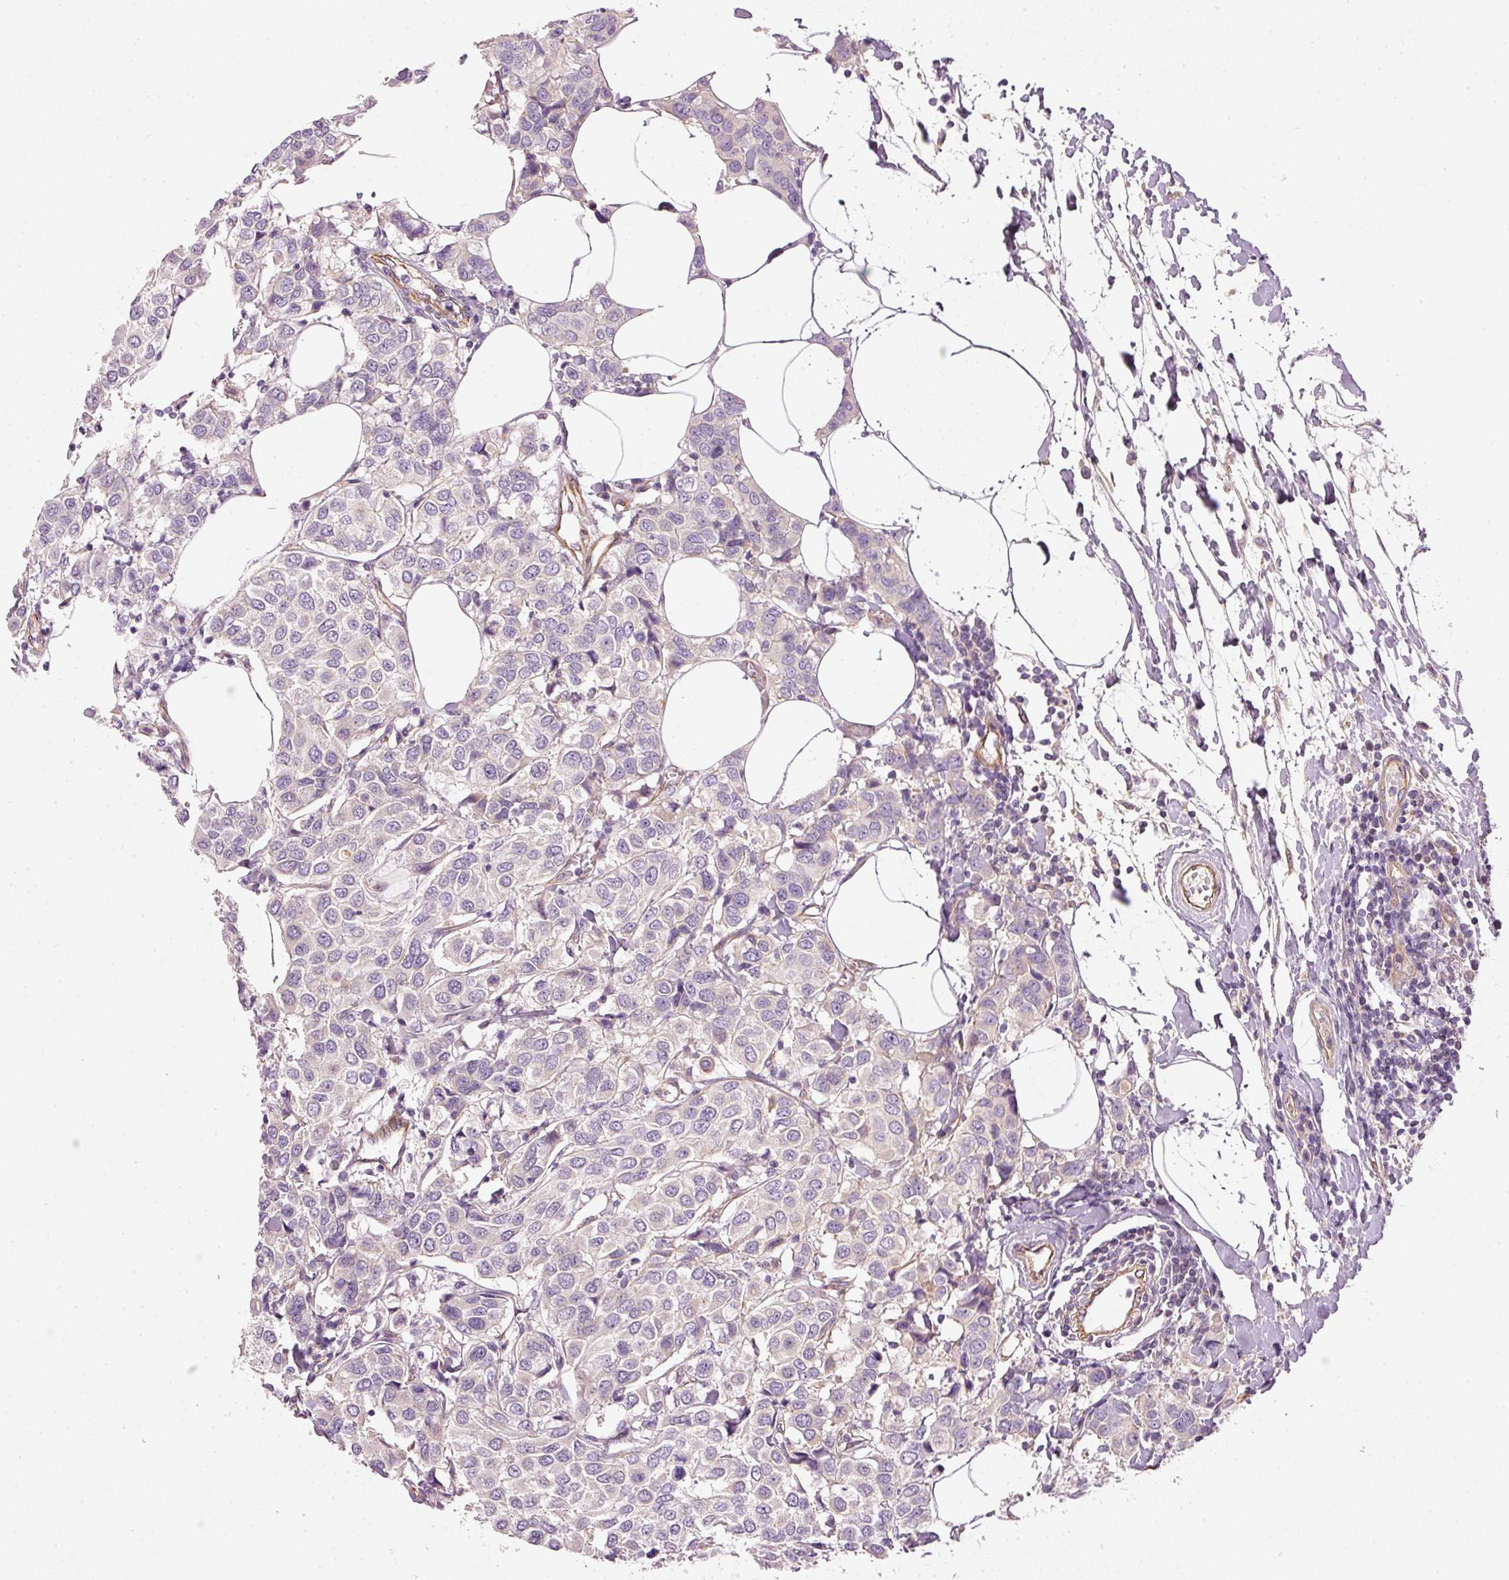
{"staining": {"intensity": "negative", "quantity": "none", "location": "none"}, "tissue": "breast cancer", "cell_type": "Tumor cells", "image_type": "cancer", "snomed": [{"axis": "morphology", "description": "Duct carcinoma"}, {"axis": "topography", "description": "Breast"}], "caption": "This is an immunohistochemistry micrograph of human breast cancer (invasive ductal carcinoma). There is no staining in tumor cells.", "gene": "OSR2", "patient": {"sex": "female", "age": 55}}